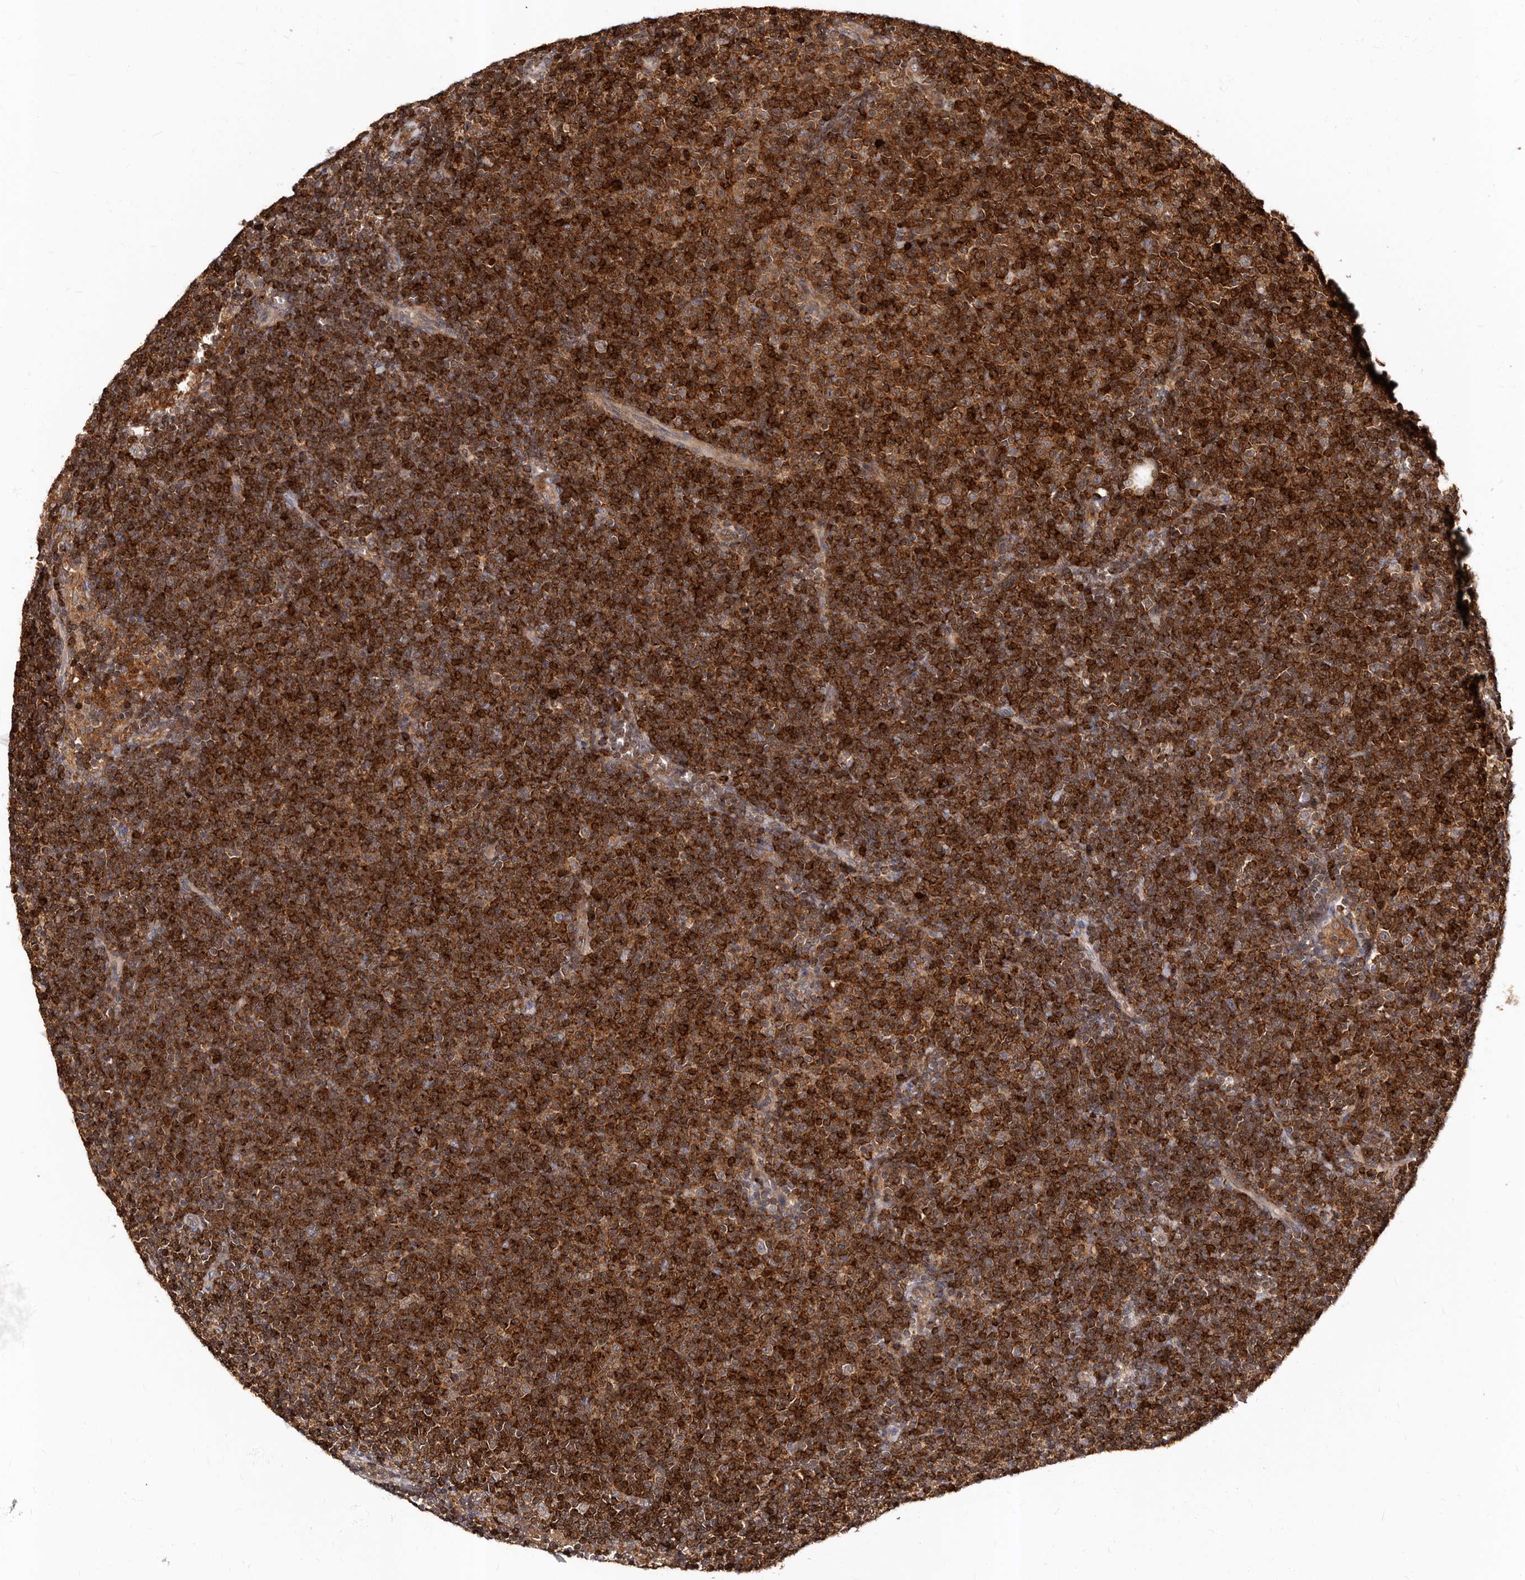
{"staining": {"intensity": "strong", "quantity": ">75%", "location": "cytoplasmic/membranous"}, "tissue": "lymphoma", "cell_type": "Tumor cells", "image_type": "cancer", "snomed": [{"axis": "morphology", "description": "Malignant lymphoma, non-Hodgkin's type, Low grade"}, {"axis": "topography", "description": "Lymph node"}], "caption": "This is an image of immunohistochemistry (IHC) staining of lymphoma, which shows strong positivity in the cytoplasmic/membranous of tumor cells.", "gene": "BAX", "patient": {"sex": "female", "age": 53}}